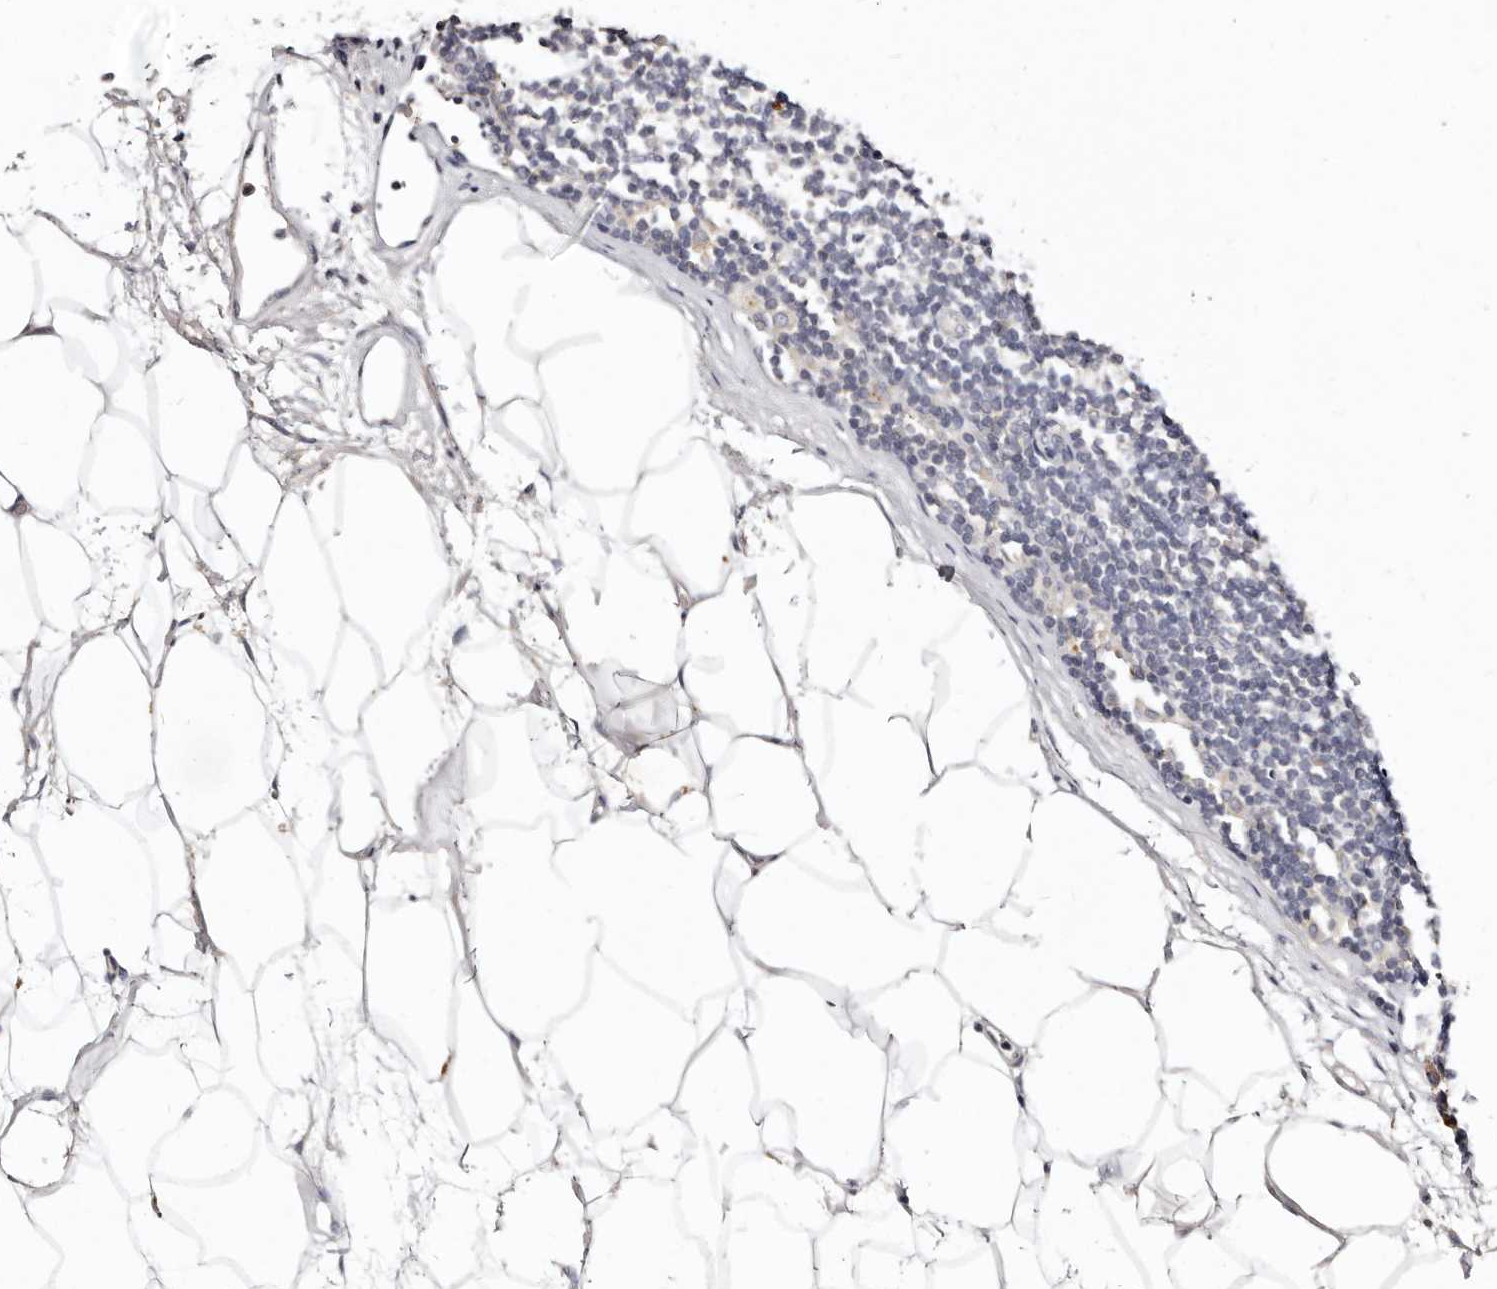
{"staining": {"intensity": "negative", "quantity": "none", "location": "none"}, "tissue": "lymphoma", "cell_type": "Tumor cells", "image_type": "cancer", "snomed": [{"axis": "morphology", "description": "Malignant lymphoma, non-Hodgkin's type, Low grade"}, {"axis": "topography", "description": "Lymph node"}], "caption": "Immunohistochemistry (IHC) photomicrograph of neoplastic tissue: lymphoma stained with DAB (3,3'-diaminobenzidine) reveals no significant protein expression in tumor cells.", "gene": "MRPS33", "patient": {"sex": "female", "age": 53}}